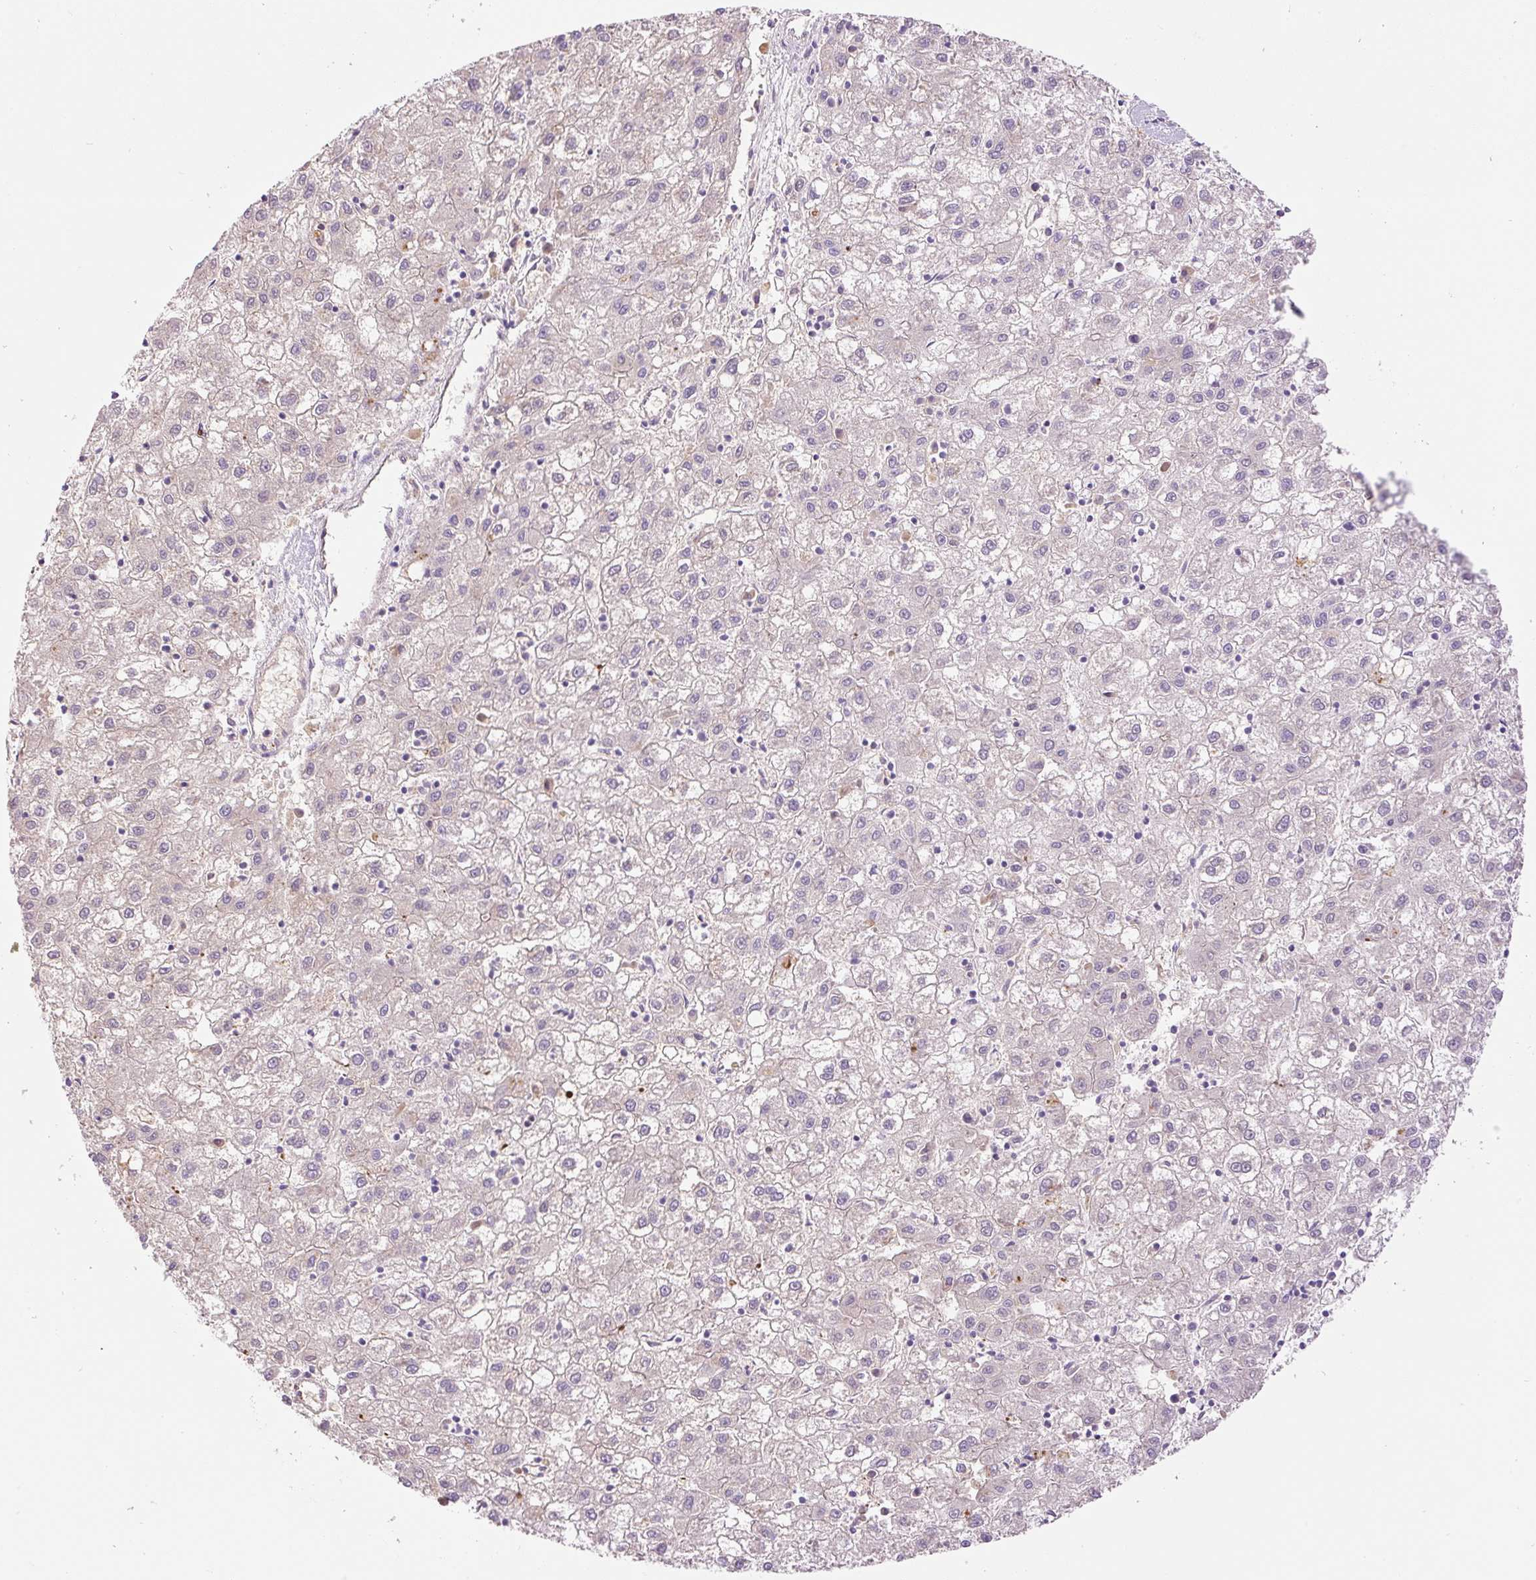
{"staining": {"intensity": "negative", "quantity": "none", "location": "none"}, "tissue": "liver cancer", "cell_type": "Tumor cells", "image_type": "cancer", "snomed": [{"axis": "morphology", "description": "Carcinoma, Hepatocellular, NOS"}, {"axis": "topography", "description": "Liver"}], "caption": "A micrograph of human hepatocellular carcinoma (liver) is negative for staining in tumor cells.", "gene": "HABP4", "patient": {"sex": "male", "age": 72}}